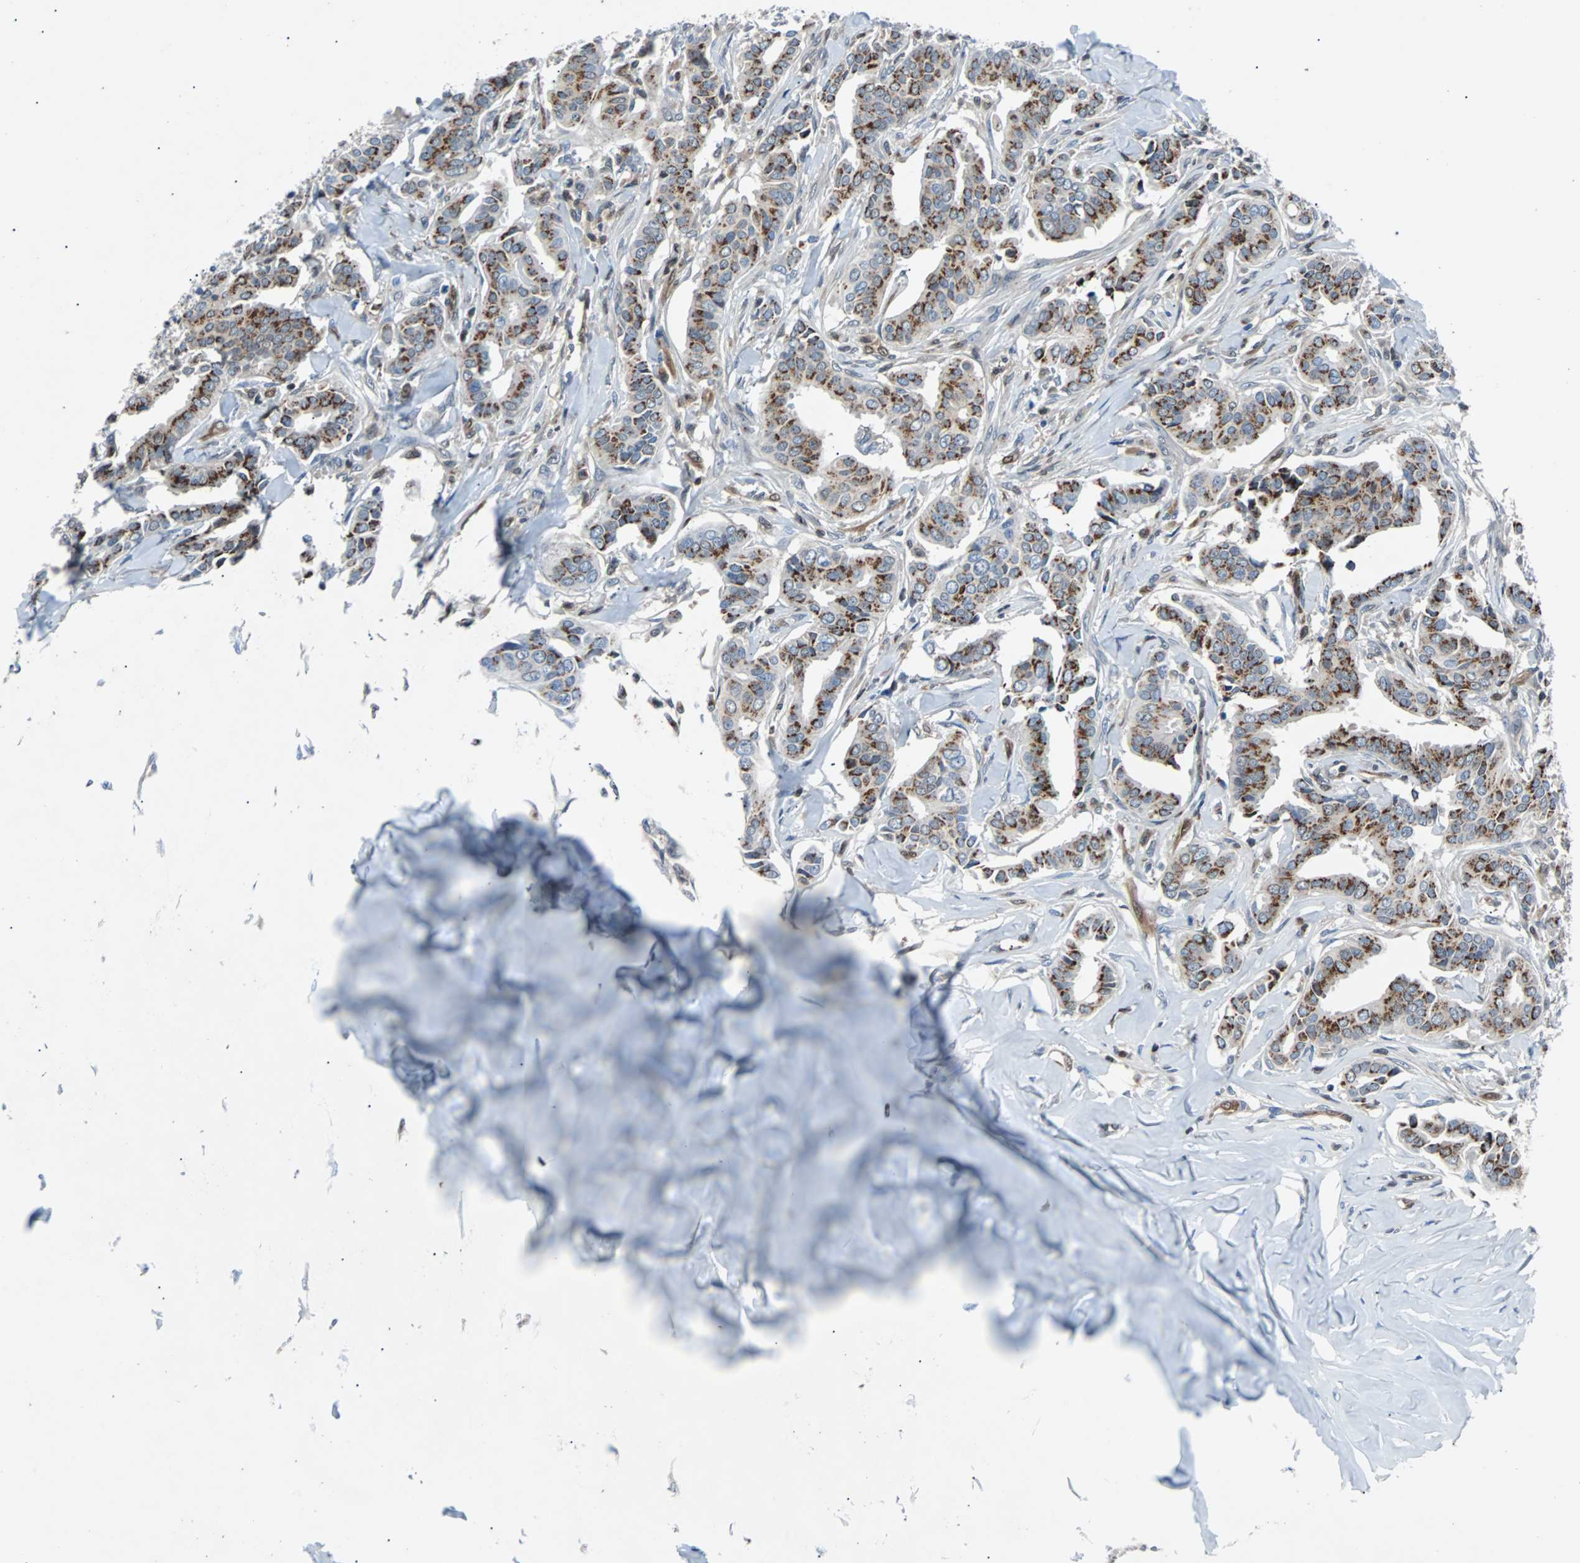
{"staining": {"intensity": "moderate", "quantity": ">75%", "location": "cytoplasmic/membranous,nuclear"}, "tissue": "head and neck cancer", "cell_type": "Tumor cells", "image_type": "cancer", "snomed": [{"axis": "morphology", "description": "Adenocarcinoma, NOS"}, {"axis": "topography", "description": "Salivary gland"}, {"axis": "topography", "description": "Head-Neck"}], "caption": "Head and neck cancer (adenocarcinoma) stained for a protein reveals moderate cytoplasmic/membranous and nuclear positivity in tumor cells.", "gene": "MAP2K6", "patient": {"sex": "female", "age": 59}}